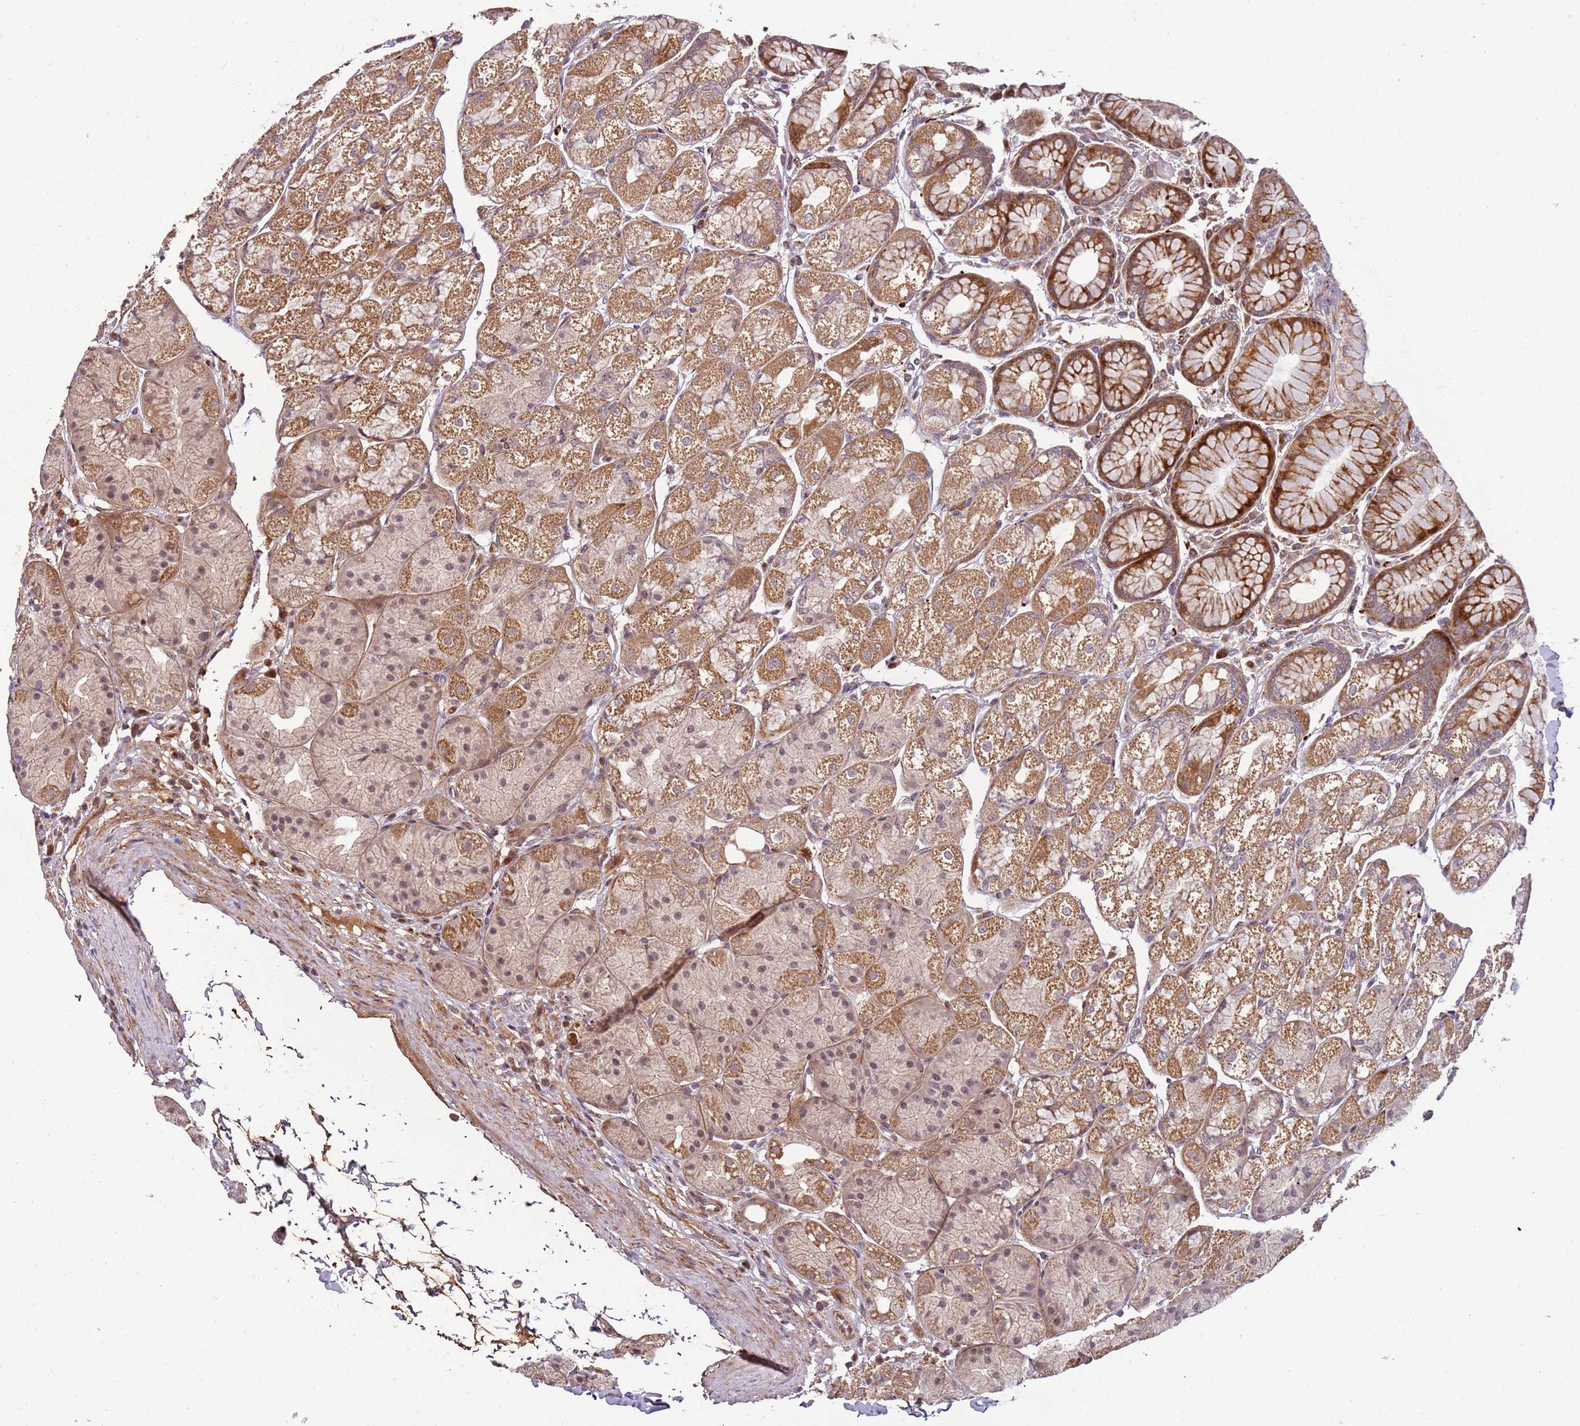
{"staining": {"intensity": "strong", "quantity": "25%-75%", "location": "cytoplasmic/membranous"}, "tissue": "stomach", "cell_type": "Glandular cells", "image_type": "normal", "snomed": [{"axis": "morphology", "description": "Normal tissue, NOS"}, {"axis": "topography", "description": "Stomach"}], "caption": "Protein staining of normal stomach displays strong cytoplasmic/membranous staining in approximately 25%-75% of glandular cells.", "gene": "RHBDL1", "patient": {"sex": "male", "age": 57}}